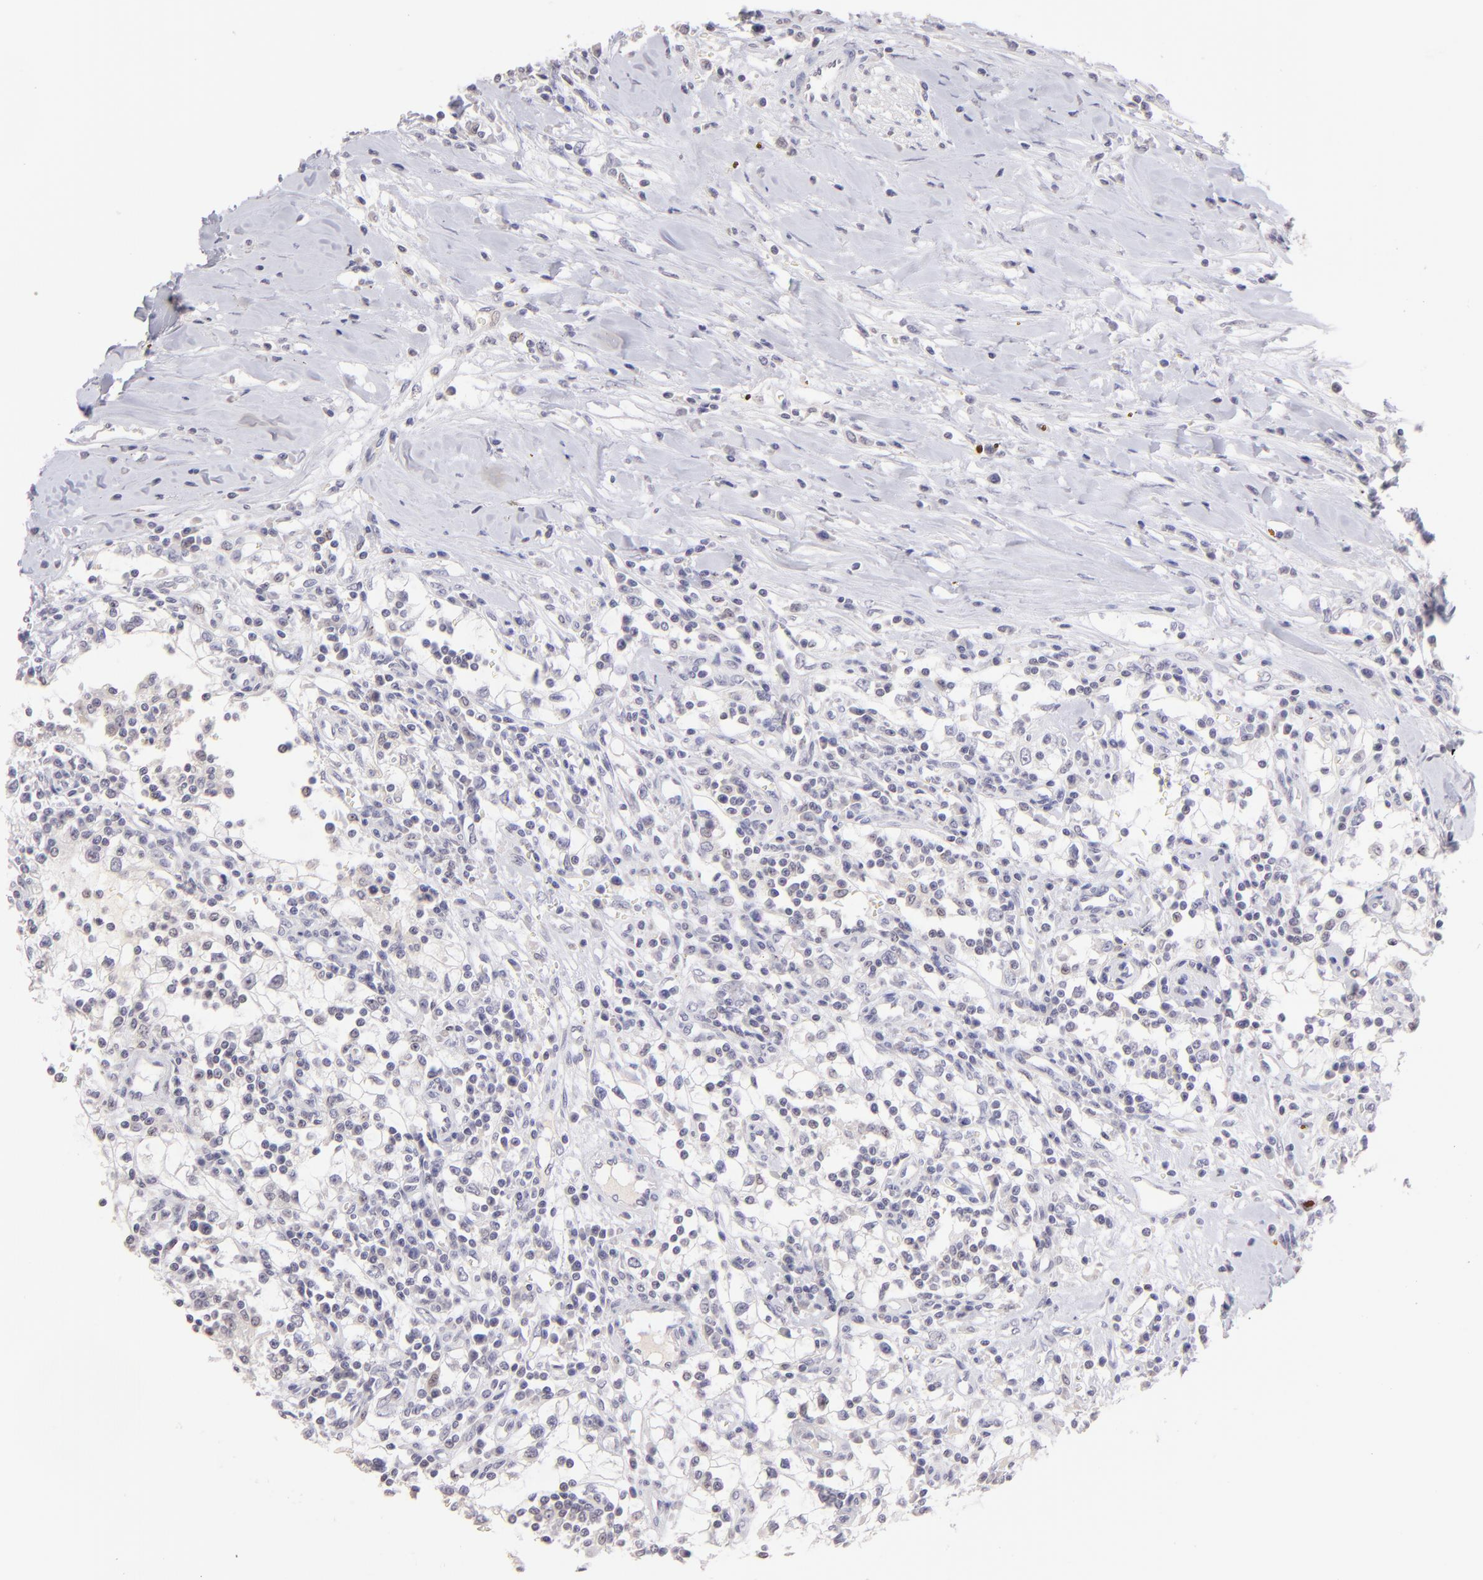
{"staining": {"intensity": "negative", "quantity": "none", "location": "none"}, "tissue": "renal cancer", "cell_type": "Tumor cells", "image_type": "cancer", "snomed": [{"axis": "morphology", "description": "Adenocarcinoma, NOS"}, {"axis": "topography", "description": "Kidney"}], "caption": "This is an immunohistochemistry (IHC) histopathology image of human renal cancer (adenocarcinoma). There is no positivity in tumor cells.", "gene": "MAGEA1", "patient": {"sex": "male", "age": 82}}